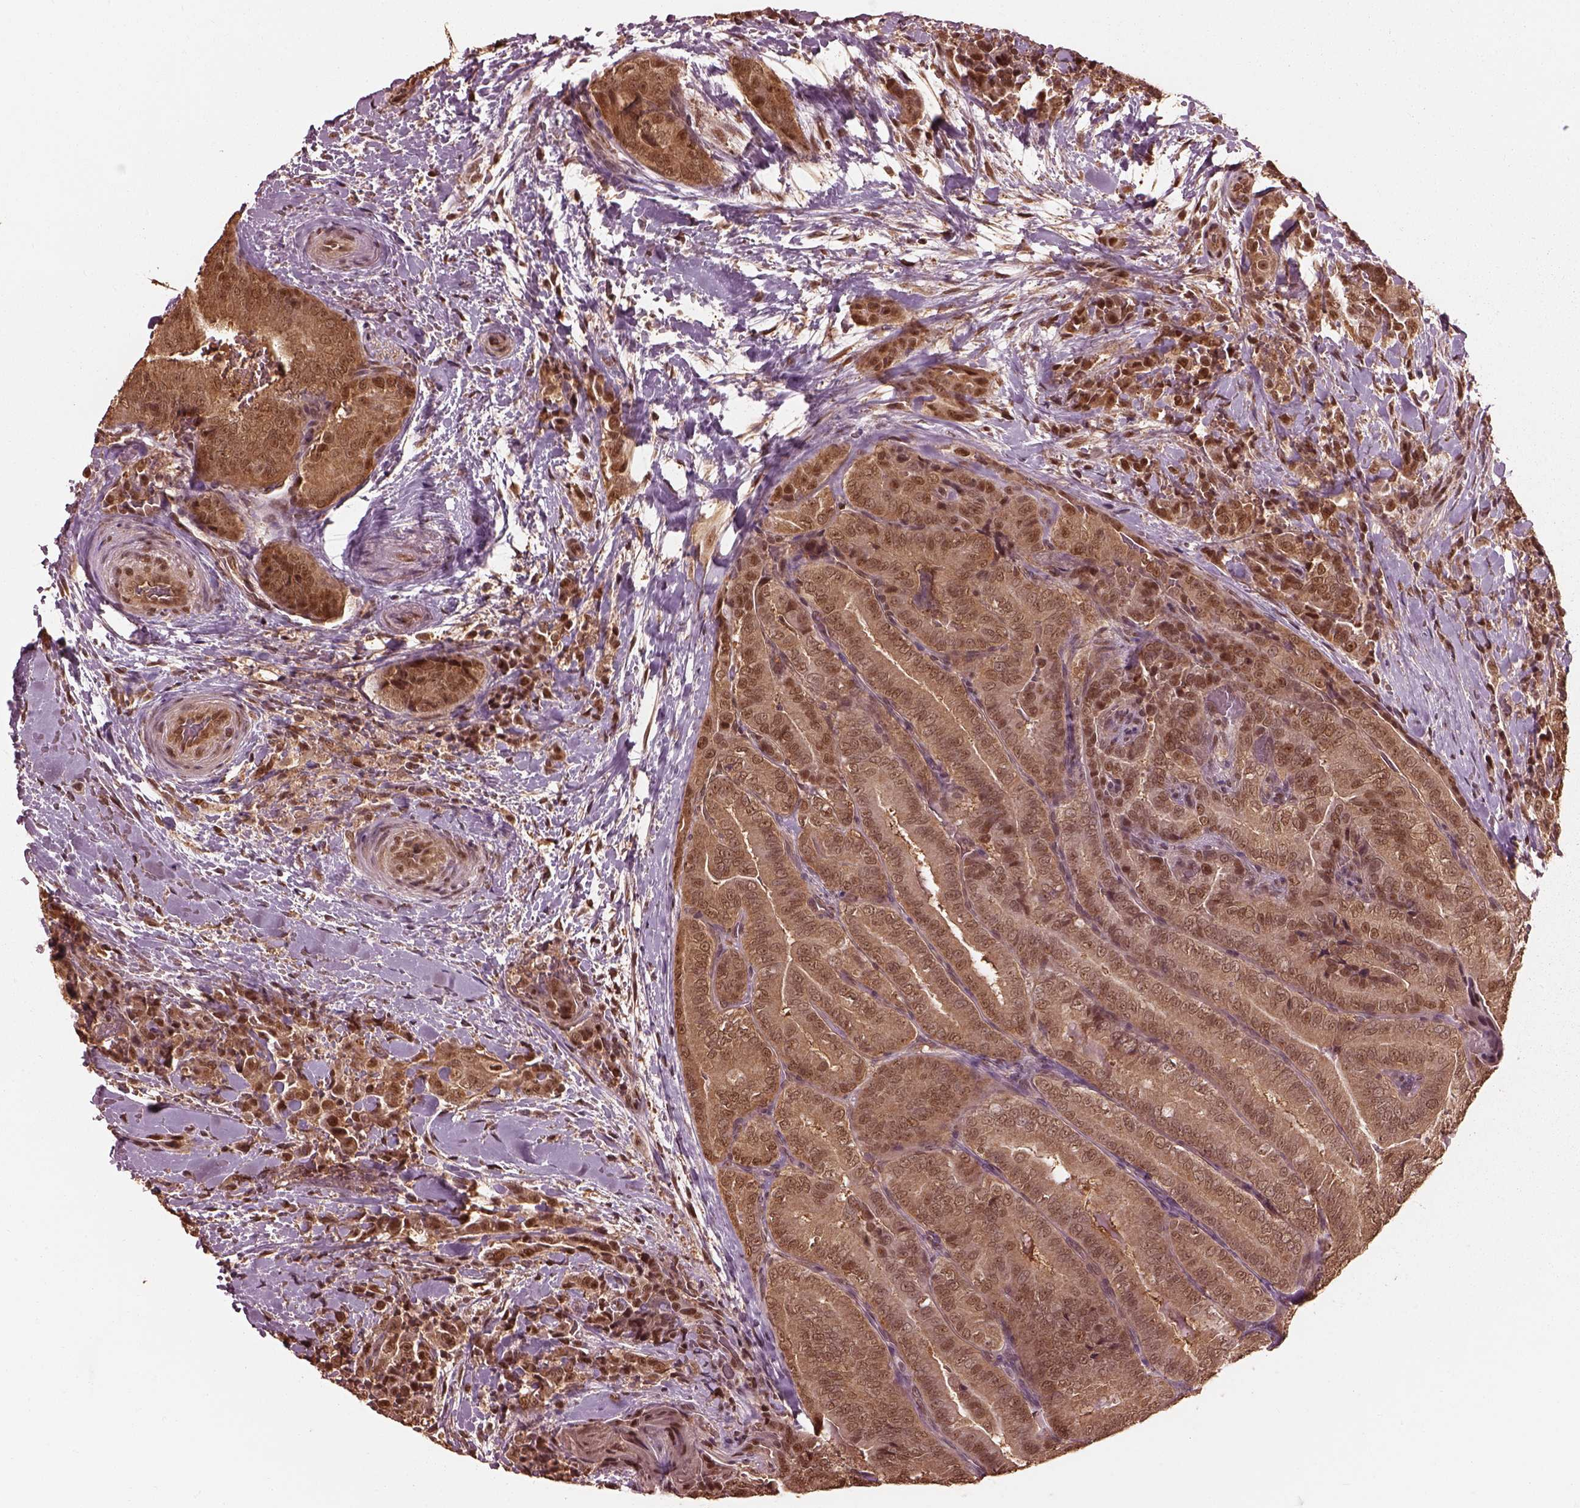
{"staining": {"intensity": "moderate", "quantity": ">75%", "location": "cytoplasmic/membranous,nuclear"}, "tissue": "thyroid cancer", "cell_type": "Tumor cells", "image_type": "cancer", "snomed": [{"axis": "morphology", "description": "Papillary adenocarcinoma, NOS"}, {"axis": "topography", "description": "Thyroid gland"}], "caption": "Approximately >75% of tumor cells in papillary adenocarcinoma (thyroid) demonstrate moderate cytoplasmic/membranous and nuclear protein positivity as visualized by brown immunohistochemical staining.", "gene": "PSMC5", "patient": {"sex": "male", "age": 61}}